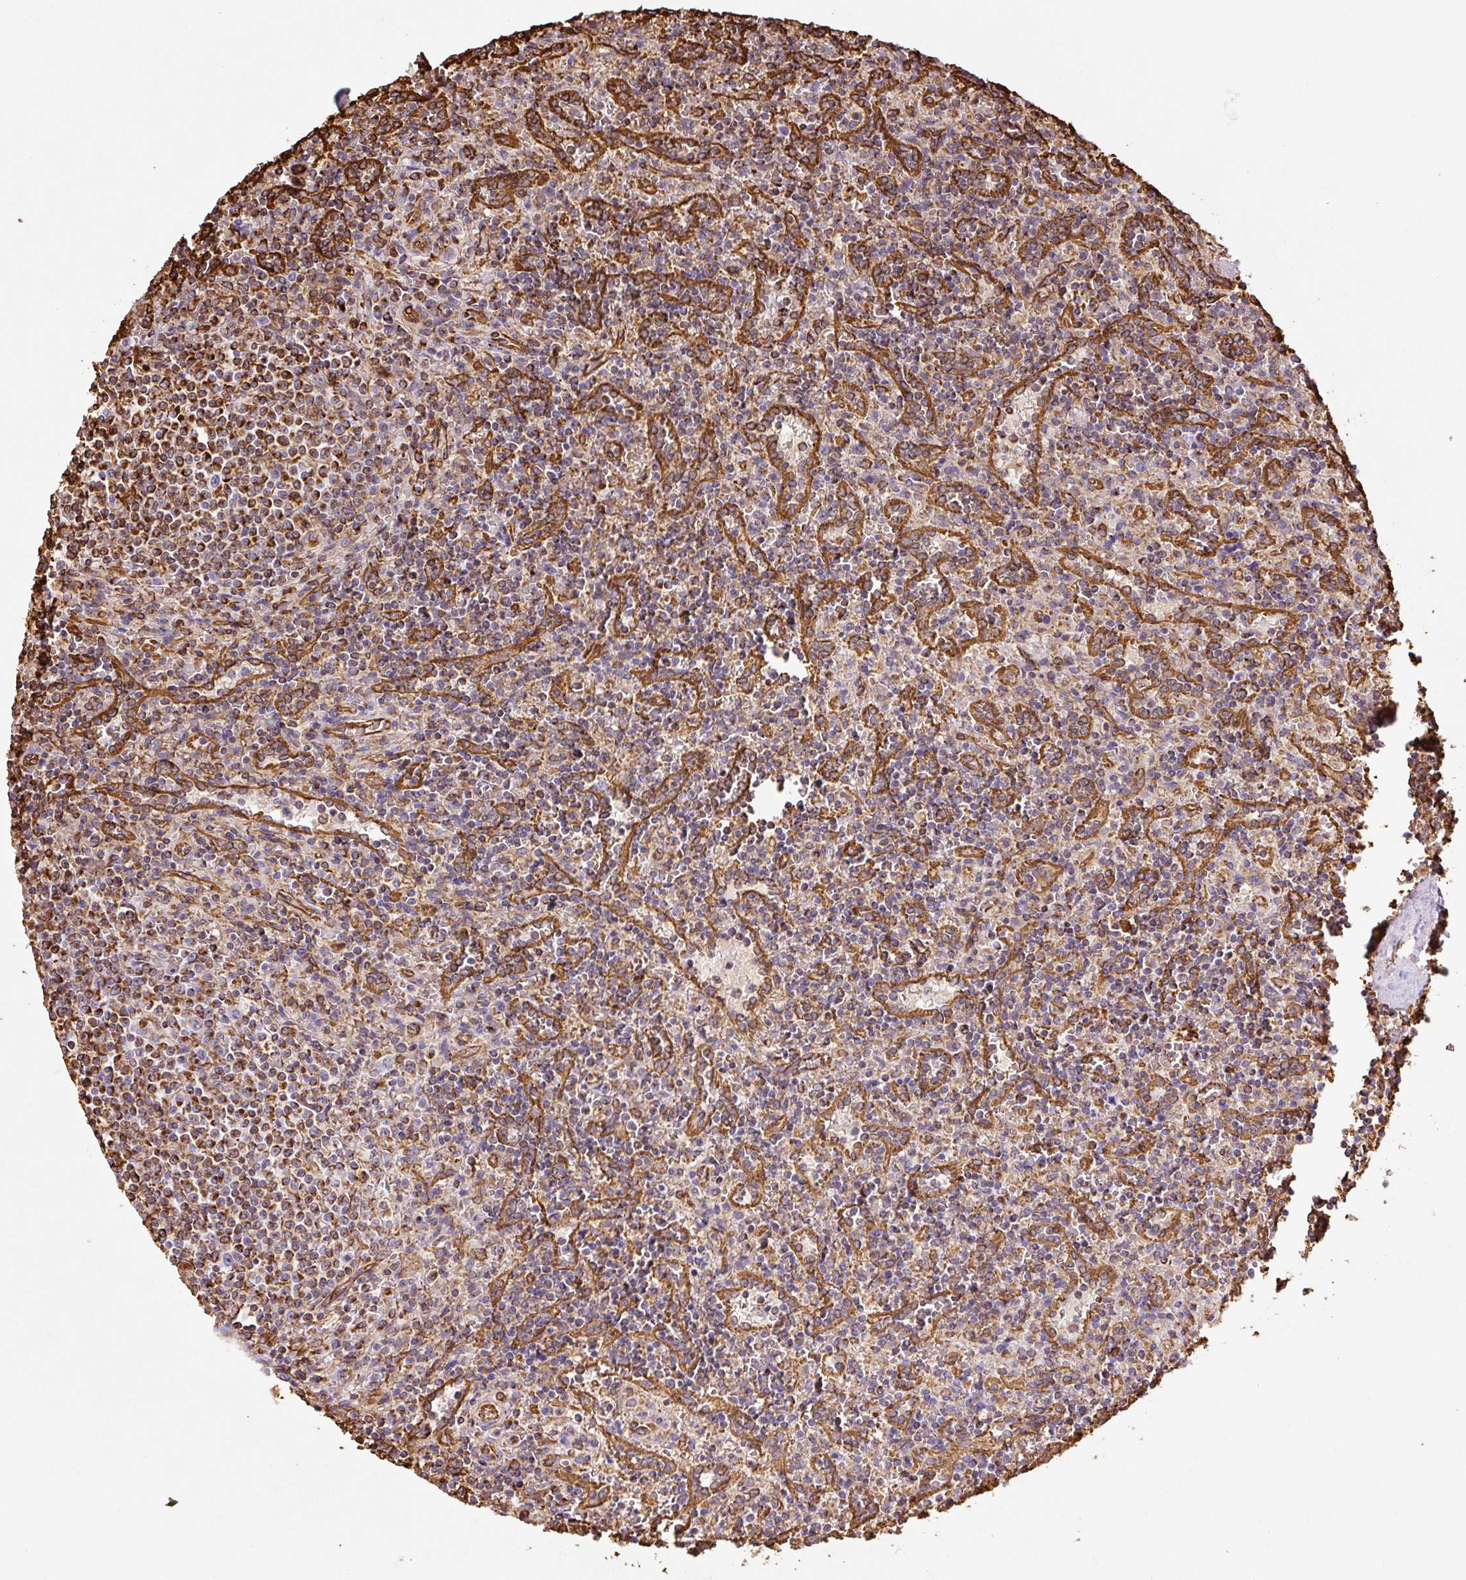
{"staining": {"intensity": "strong", "quantity": "25%-75%", "location": "cytoplasmic/membranous"}, "tissue": "lymphoma", "cell_type": "Tumor cells", "image_type": "cancer", "snomed": [{"axis": "morphology", "description": "Malignant lymphoma, non-Hodgkin's type, Low grade"}, {"axis": "topography", "description": "Spleen"}], "caption": "DAB immunohistochemical staining of lymphoma reveals strong cytoplasmic/membranous protein staining in approximately 25%-75% of tumor cells.", "gene": "VIM", "patient": {"sex": "male", "age": 67}}